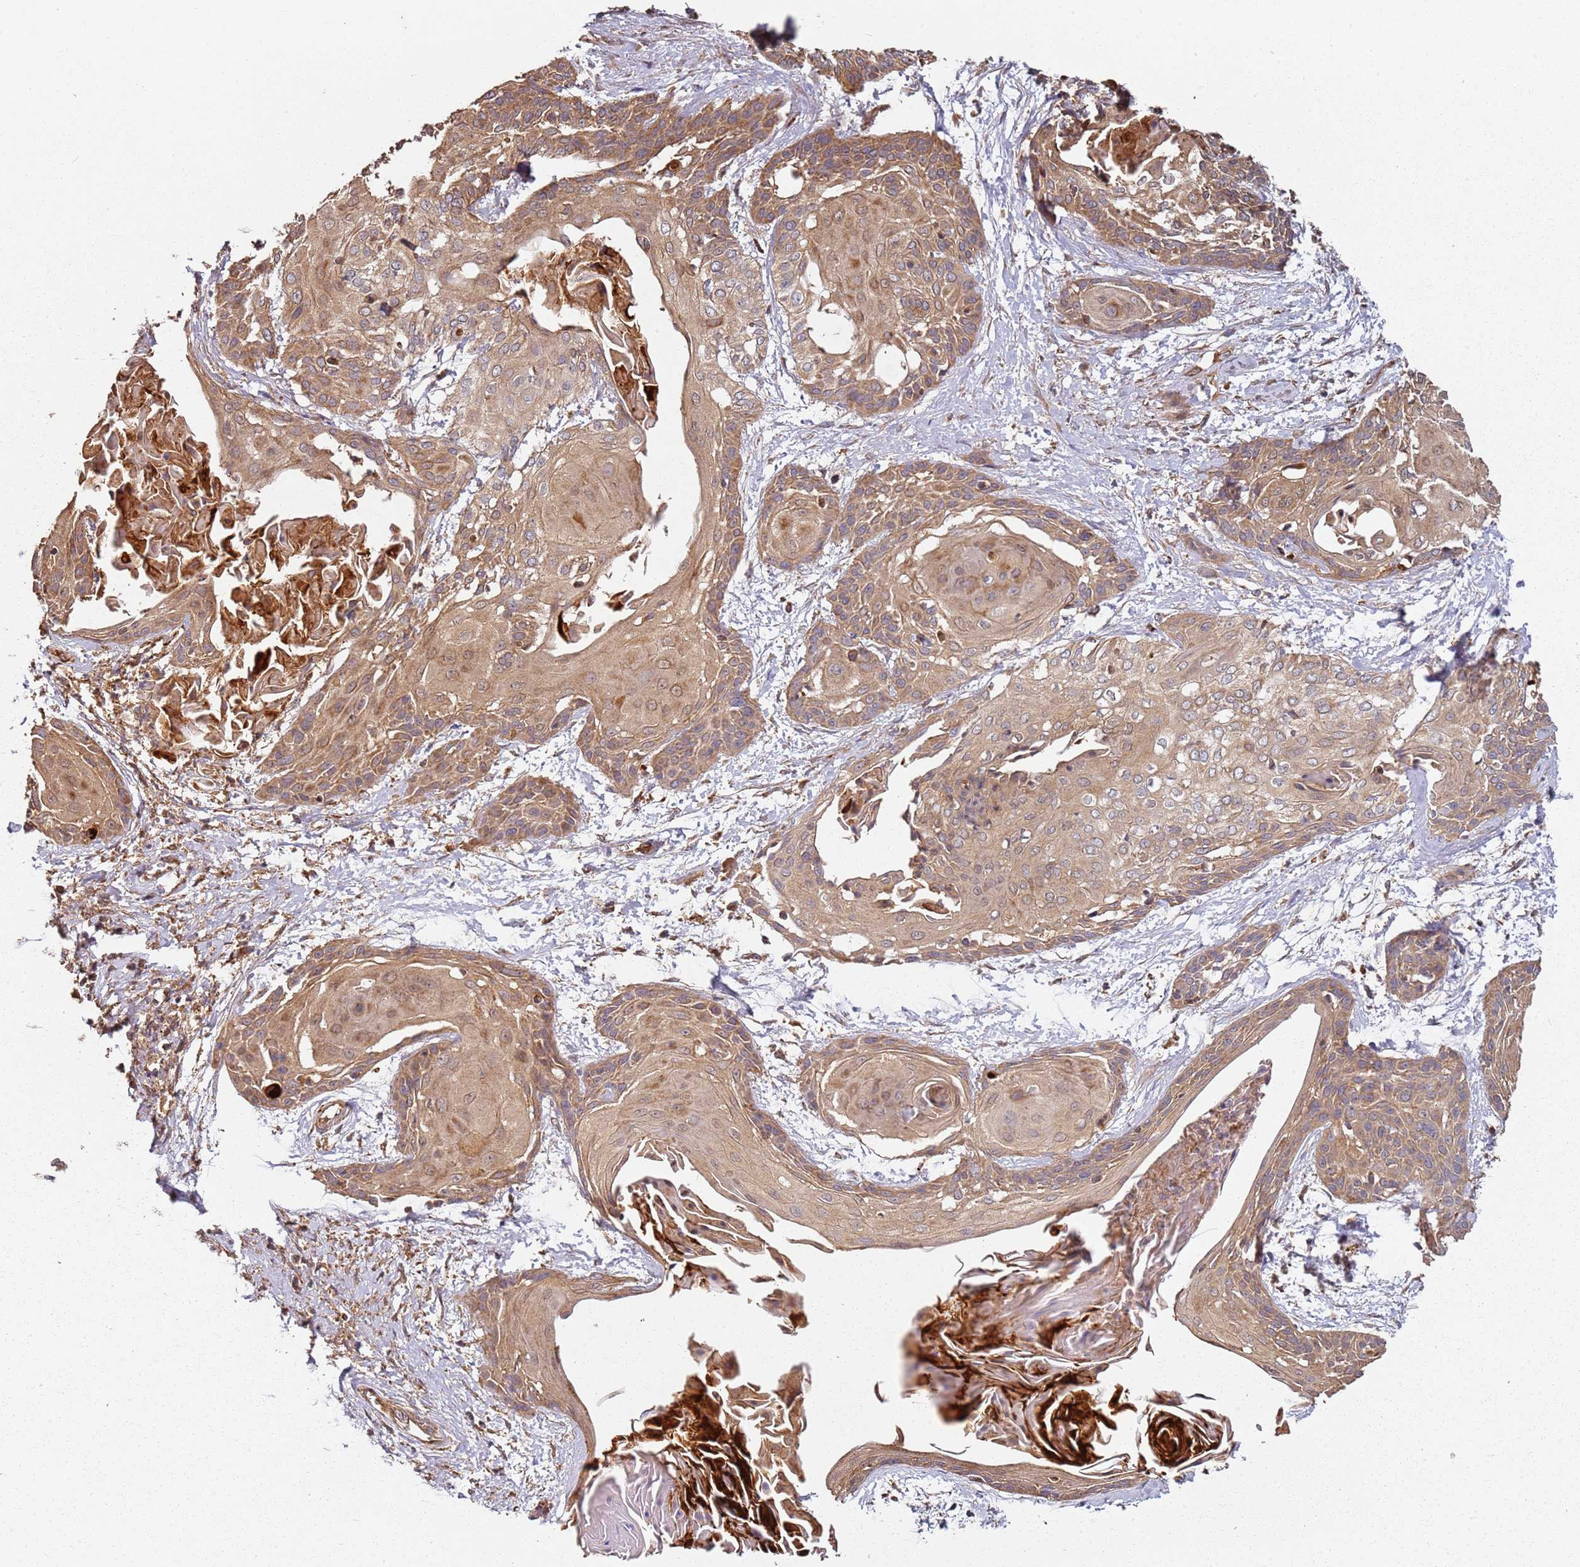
{"staining": {"intensity": "moderate", "quantity": ">75%", "location": "cytoplasmic/membranous"}, "tissue": "cervical cancer", "cell_type": "Tumor cells", "image_type": "cancer", "snomed": [{"axis": "morphology", "description": "Squamous cell carcinoma, NOS"}, {"axis": "topography", "description": "Cervix"}], "caption": "Cervical squamous cell carcinoma stained with a brown dye shows moderate cytoplasmic/membranous positive expression in approximately >75% of tumor cells.", "gene": "SCGB2B2", "patient": {"sex": "female", "age": 57}}